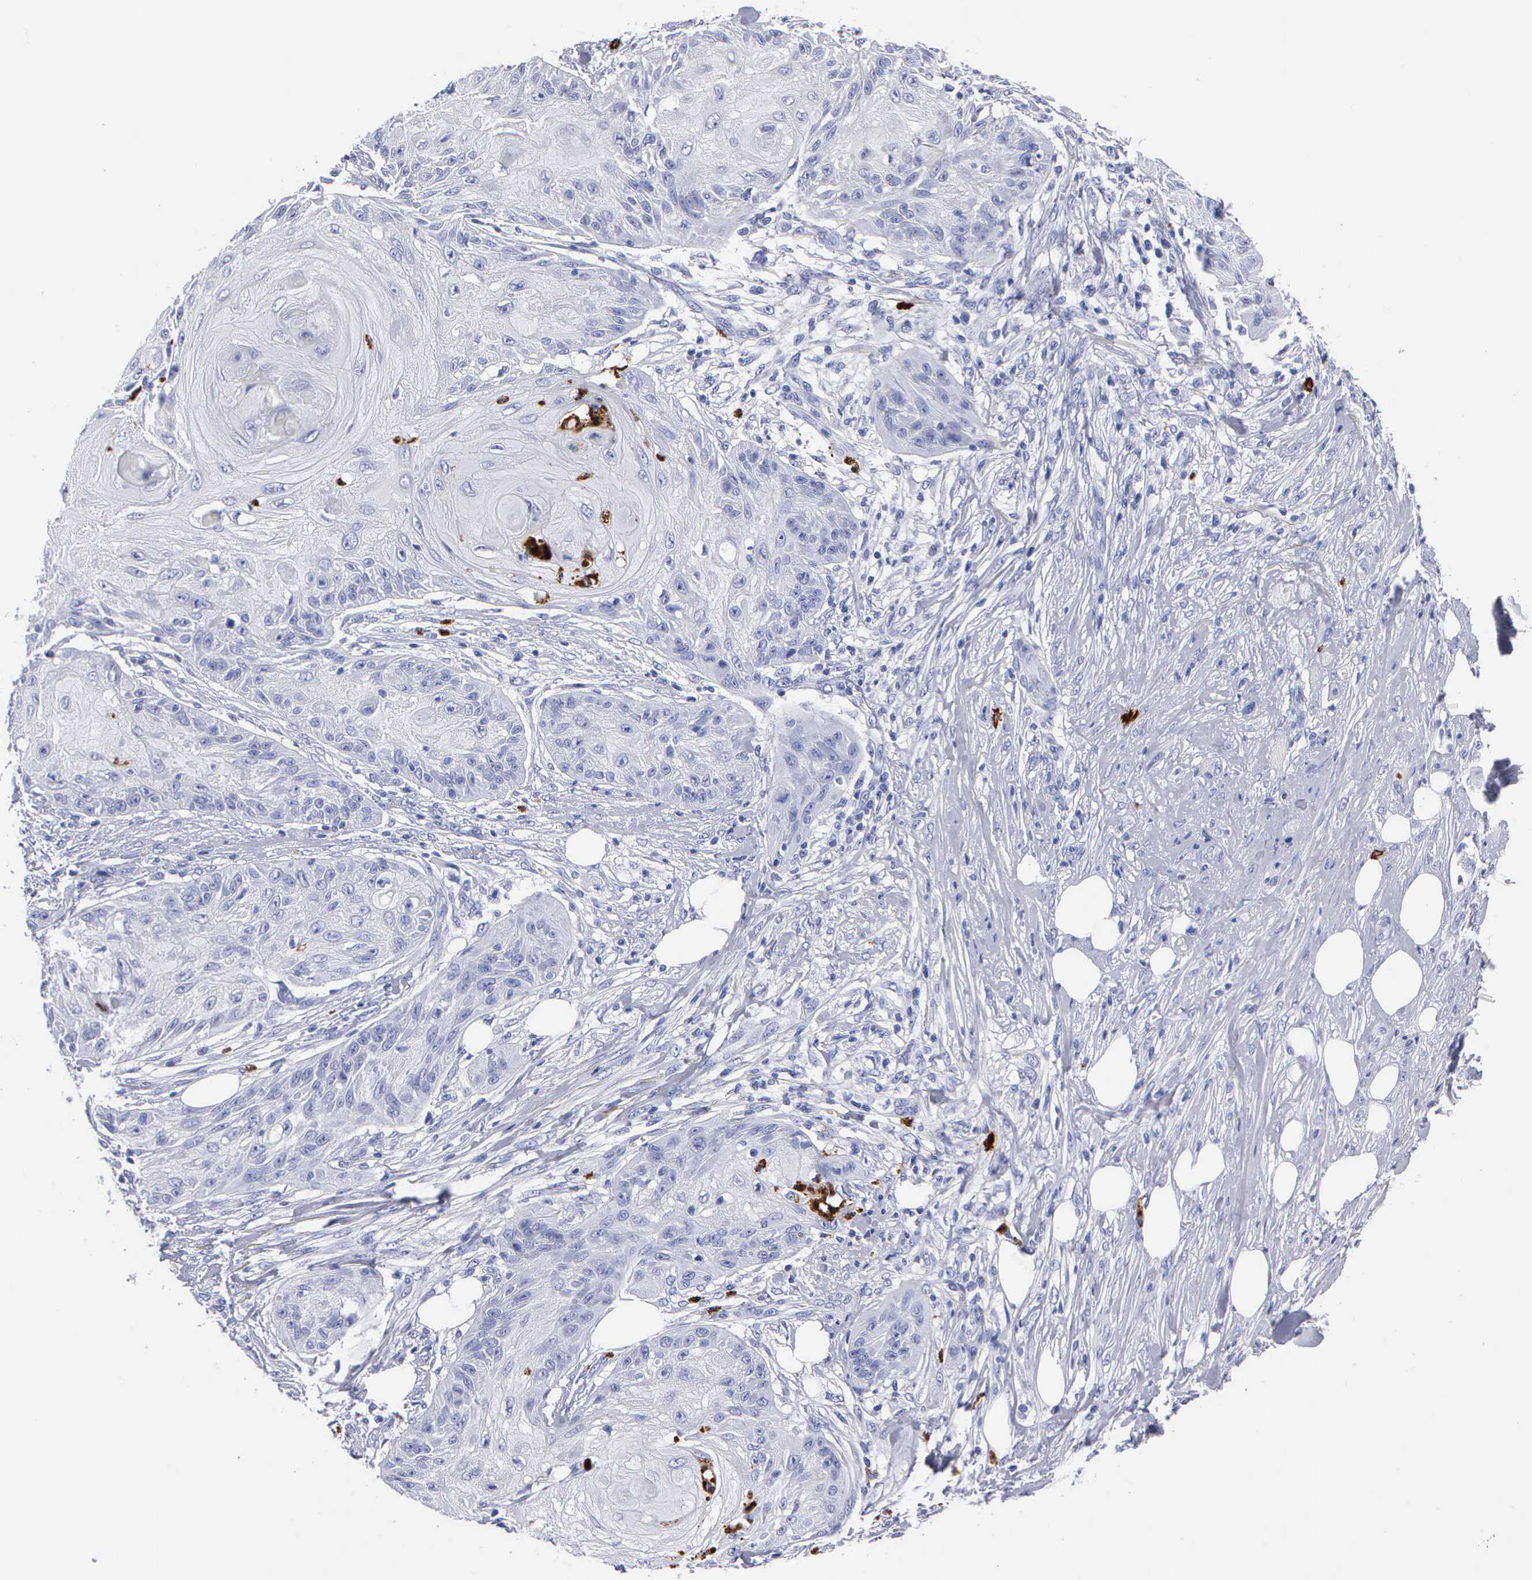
{"staining": {"intensity": "negative", "quantity": "none", "location": "none"}, "tissue": "skin cancer", "cell_type": "Tumor cells", "image_type": "cancer", "snomed": [{"axis": "morphology", "description": "Squamous cell carcinoma, NOS"}, {"axis": "topography", "description": "Skin"}], "caption": "Immunohistochemistry (IHC) of human skin squamous cell carcinoma reveals no expression in tumor cells.", "gene": "CTSG", "patient": {"sex": "female", "age": 88}}